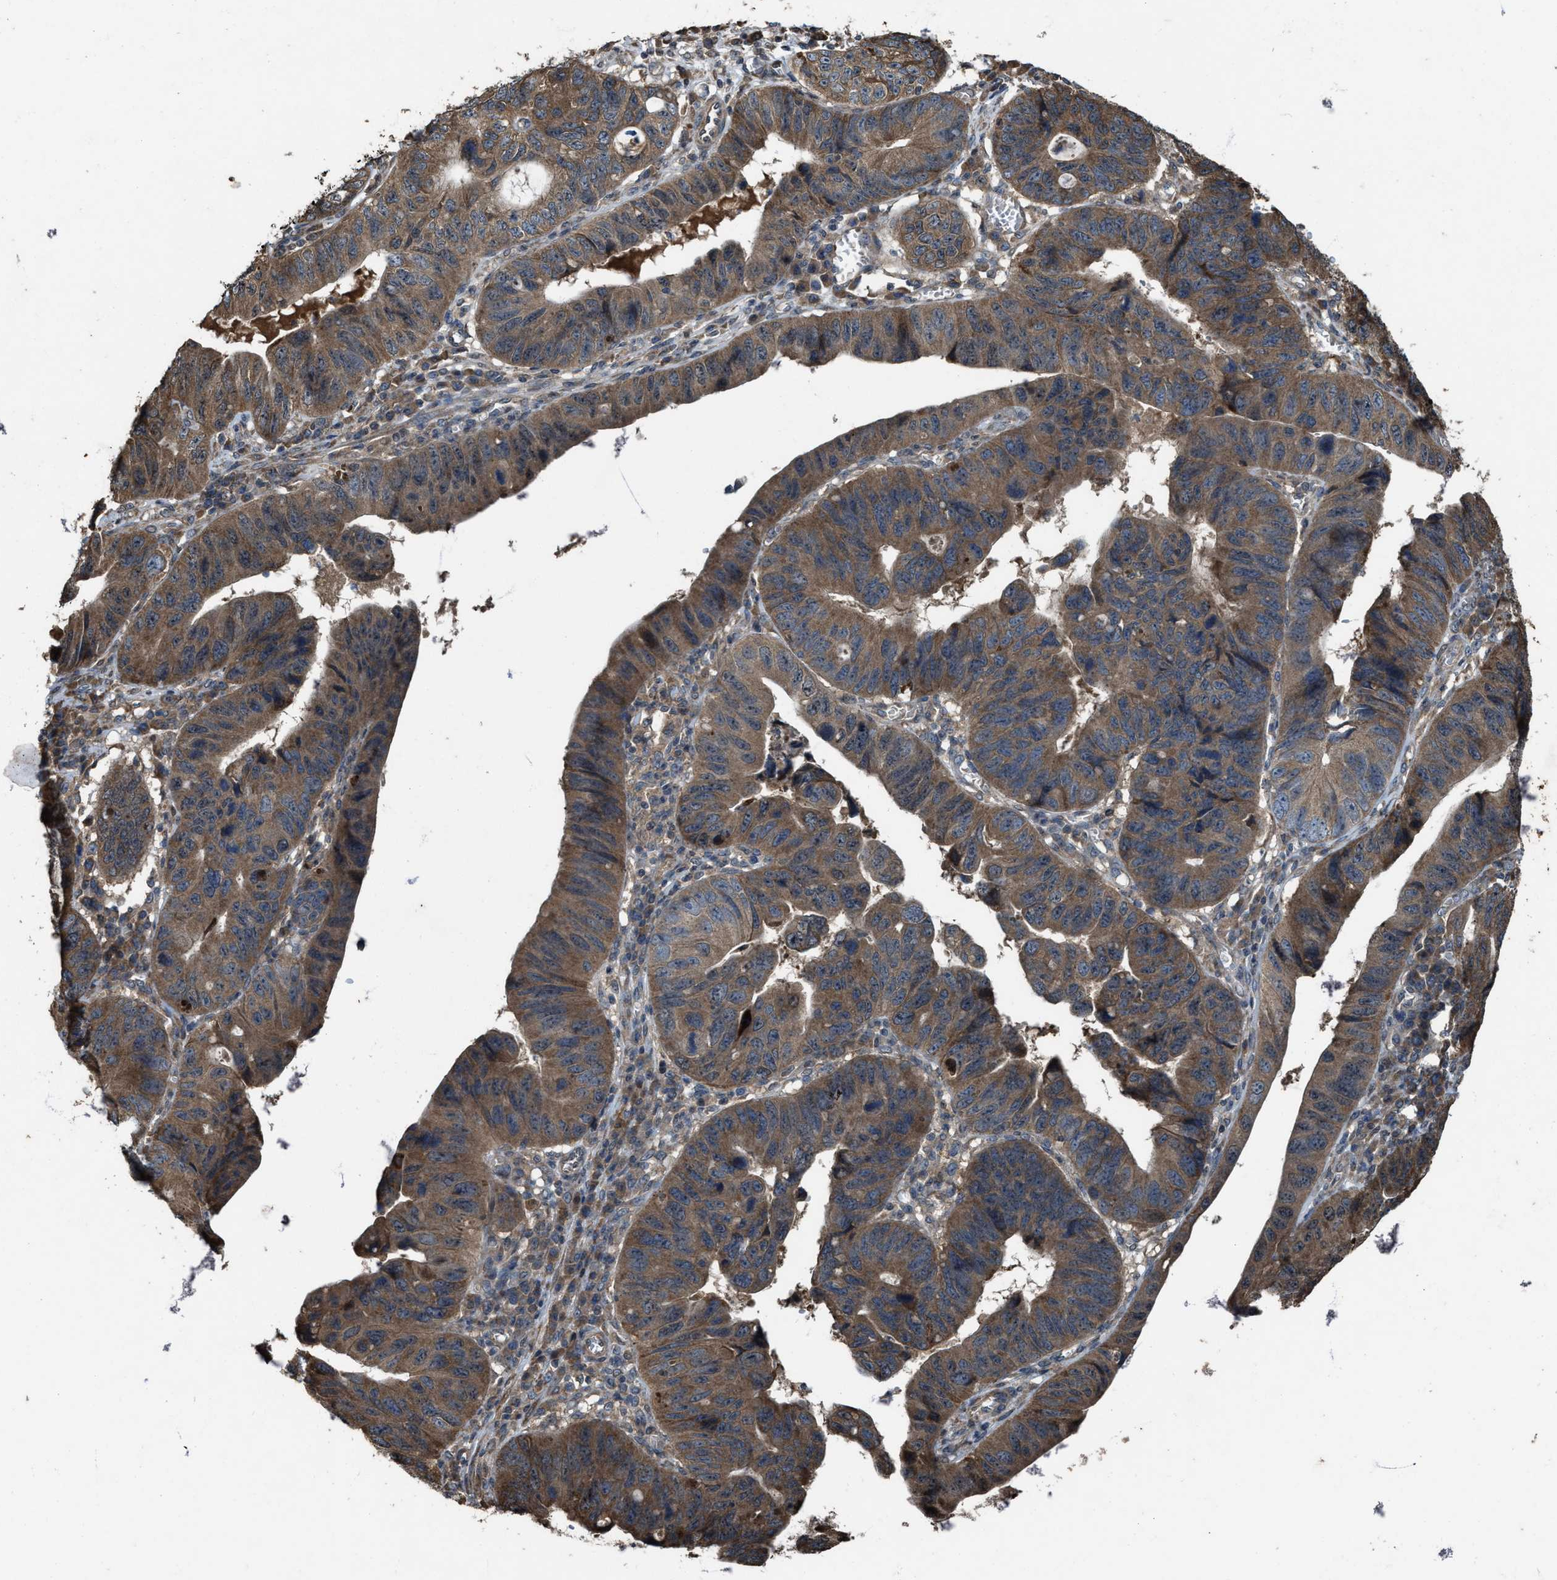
{"staining": {"intensity": "moderate", "quantity": ">75%", "location": "cytoplasmic/membranous"}, "tissue": "stomach cancer", "cell_type": "Tumor cells", "image_type": "cancer", "snomed": [{"axis": "morphology", "description": "Adenocarcinoma, NOS"}, {"axis": "topography", "description": "Stomach"}], "caption": "Protein staining demonstrates moderate cytoplasmic/membranous positivity in approximately >75% of tumor cells in stomach cancer.", "gene": "PDP2", "patient": {"sex": "male", "age": 59}}